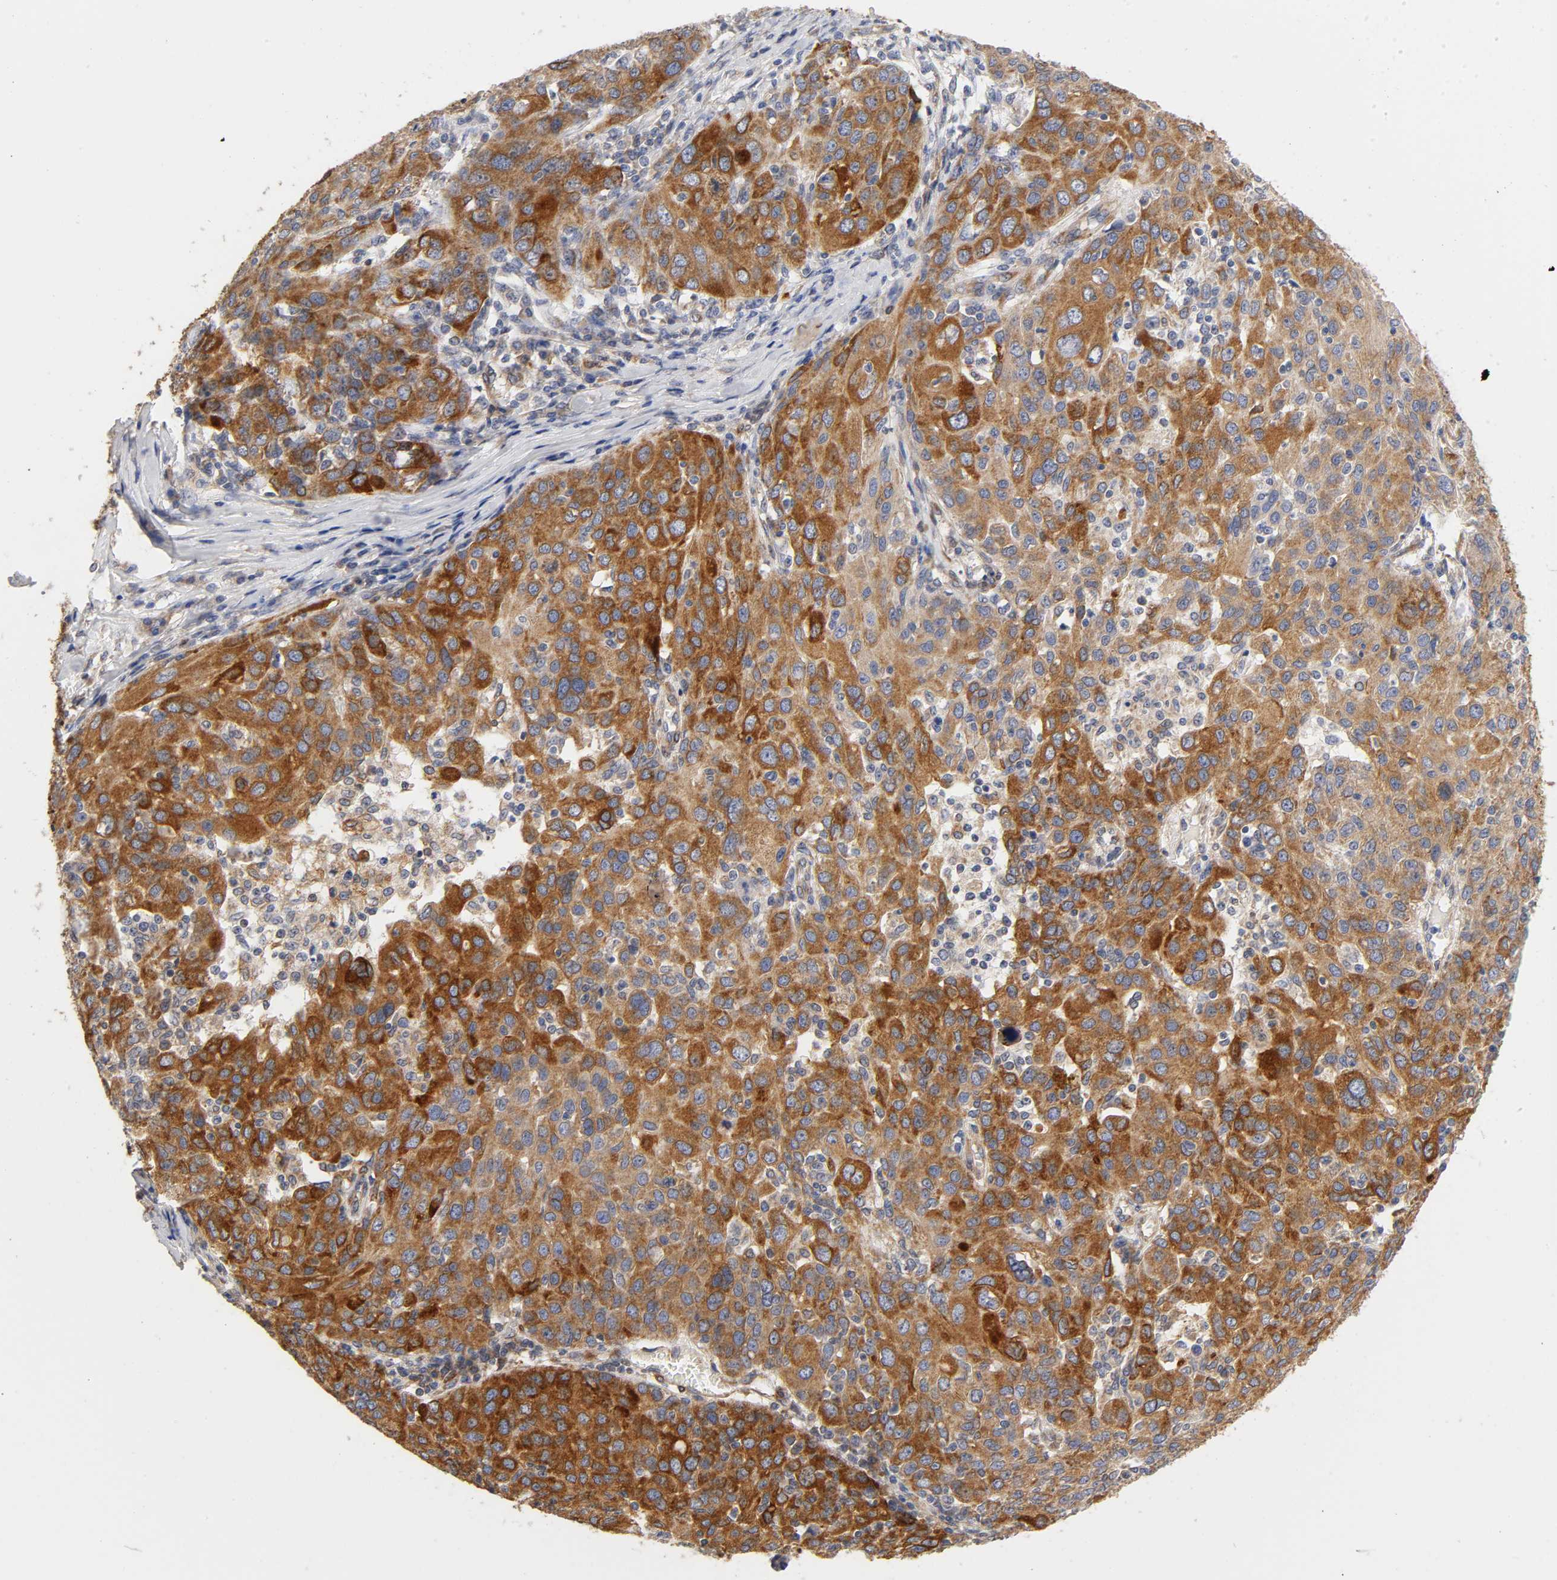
{"staining": {"intensity": "strong", "quantity": ">75%", "location": "cytoplasmic/membranous"}, "tissue": "ovarian cancer", "cell_type": "Tumor cells", "image_type": "cancer", "snomed": [{"axis": "morphology", "description": "Carcinoma, endometroid"}, {"axis": "topography", "description": "Ovary"}], "caption": "This histopathology image reveals ovarian cancer (endometroid carcinoma) stained with immunohistochemistry to label a protein in brown. The cytoplasmic/membranous of tumor cells show strong positivity for the protein. Nuclei are counter-stained blue.", "gene": "POR", "patient": {"sex": "female", "age": 50}}